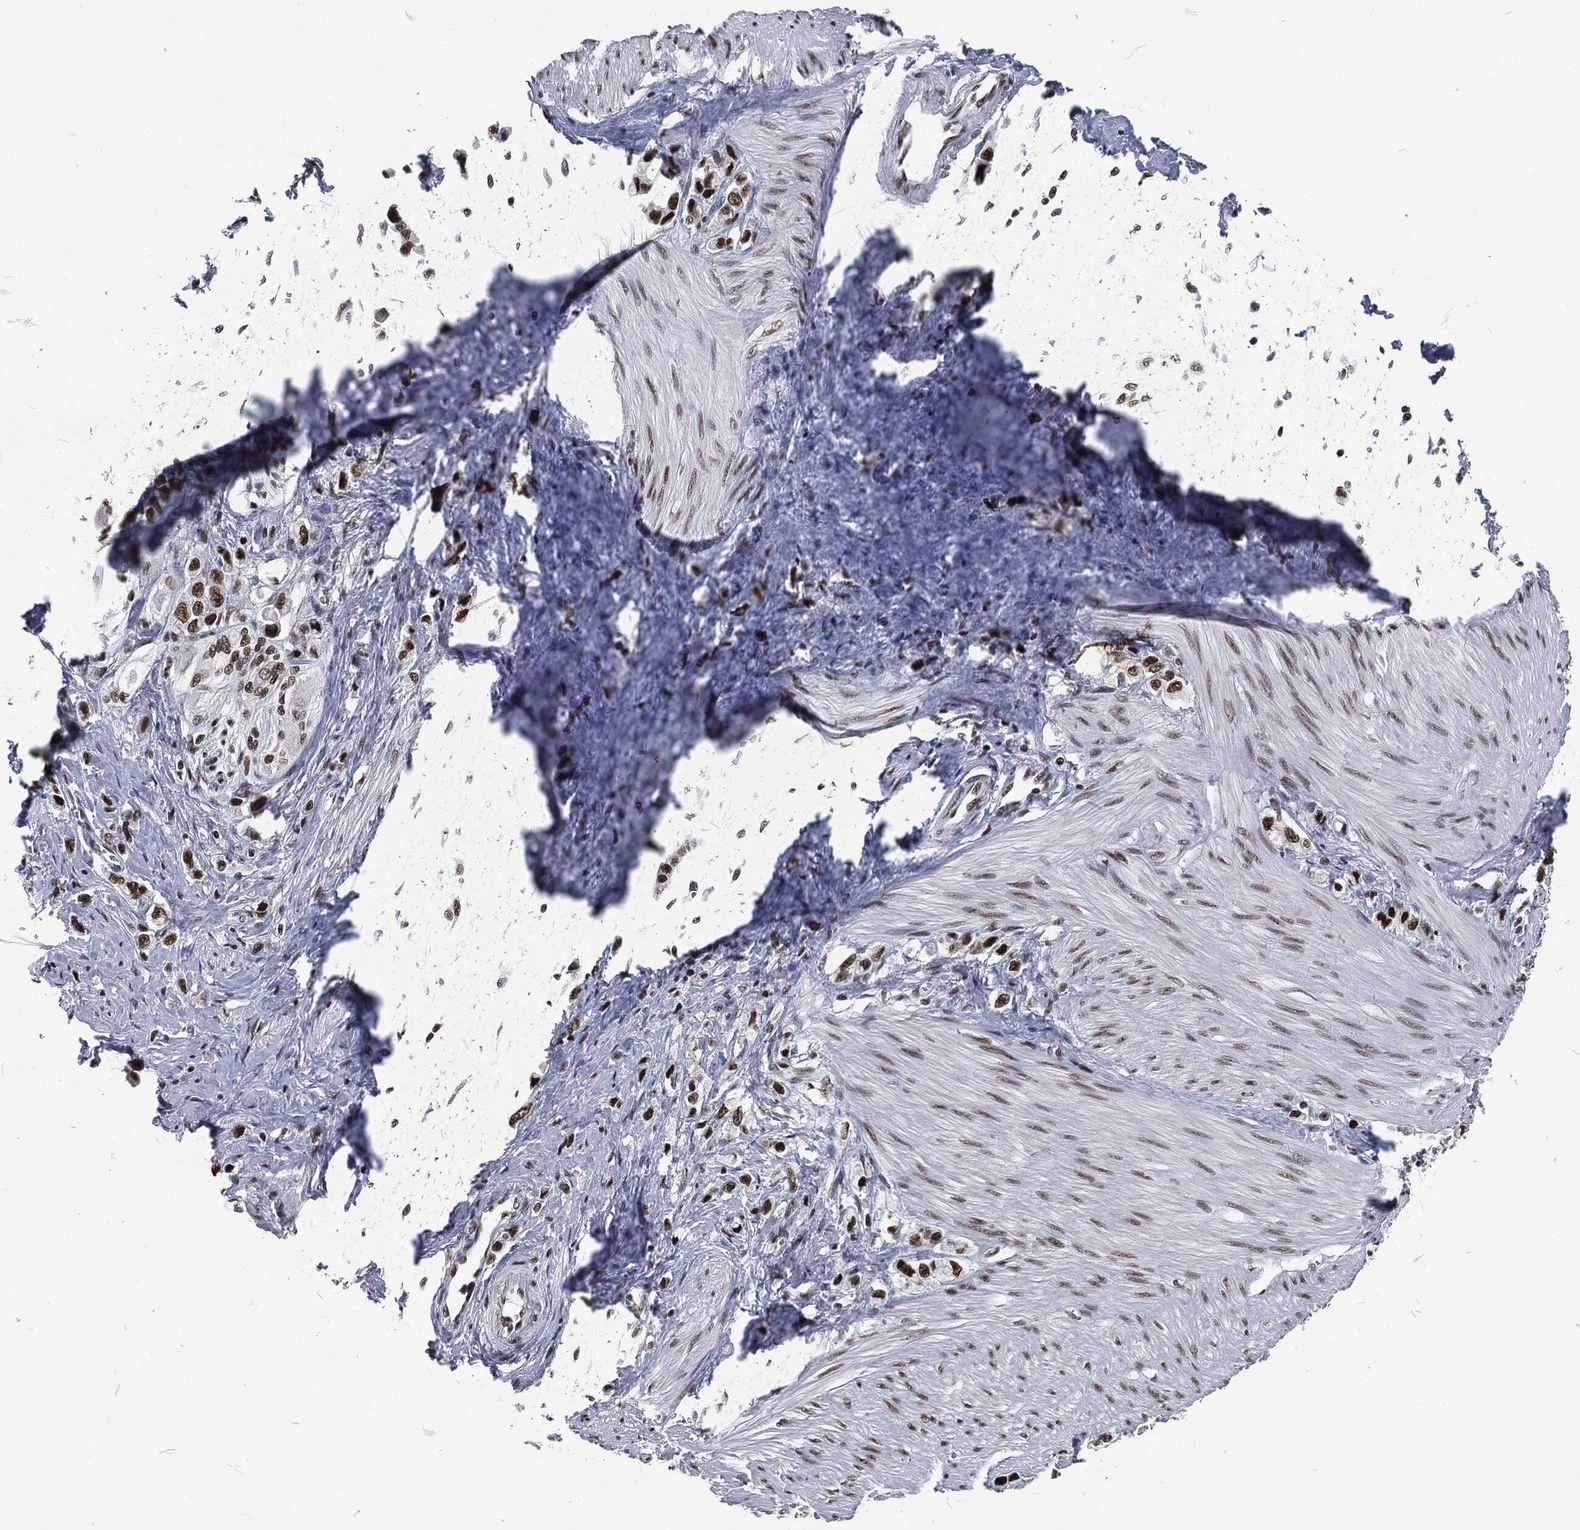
{"staining": {"intensity": "strong", "quantity": ">75%", "location": "nuclear"}, "tissue": "stomach cancer", "cell_type": "Tumor cells", "image_type": "cancer", "snomed": [{"axis": "morphology", "description": "Normal tissue, NOS"}, {"axis": "morphology", "description": "Adenocarcinoma, NOS"}, {"axis": "morphology", "description": "Adenocarcinoma, High grade"}, {"axis": "topography", "description": "Stomach, upper"}, {"axis": "topography", "description": "Stomach"}], "caption": "Immunohistochemical staining of stomach adenocarcinoma (high-grade) exhibits high levels of strong nuclear positivity in about >75% of tumor cells. (IHC, brightfield microscopy, high magnification).", "gene": "DCPS", "patient": {"sex": "female", "age": 65}}